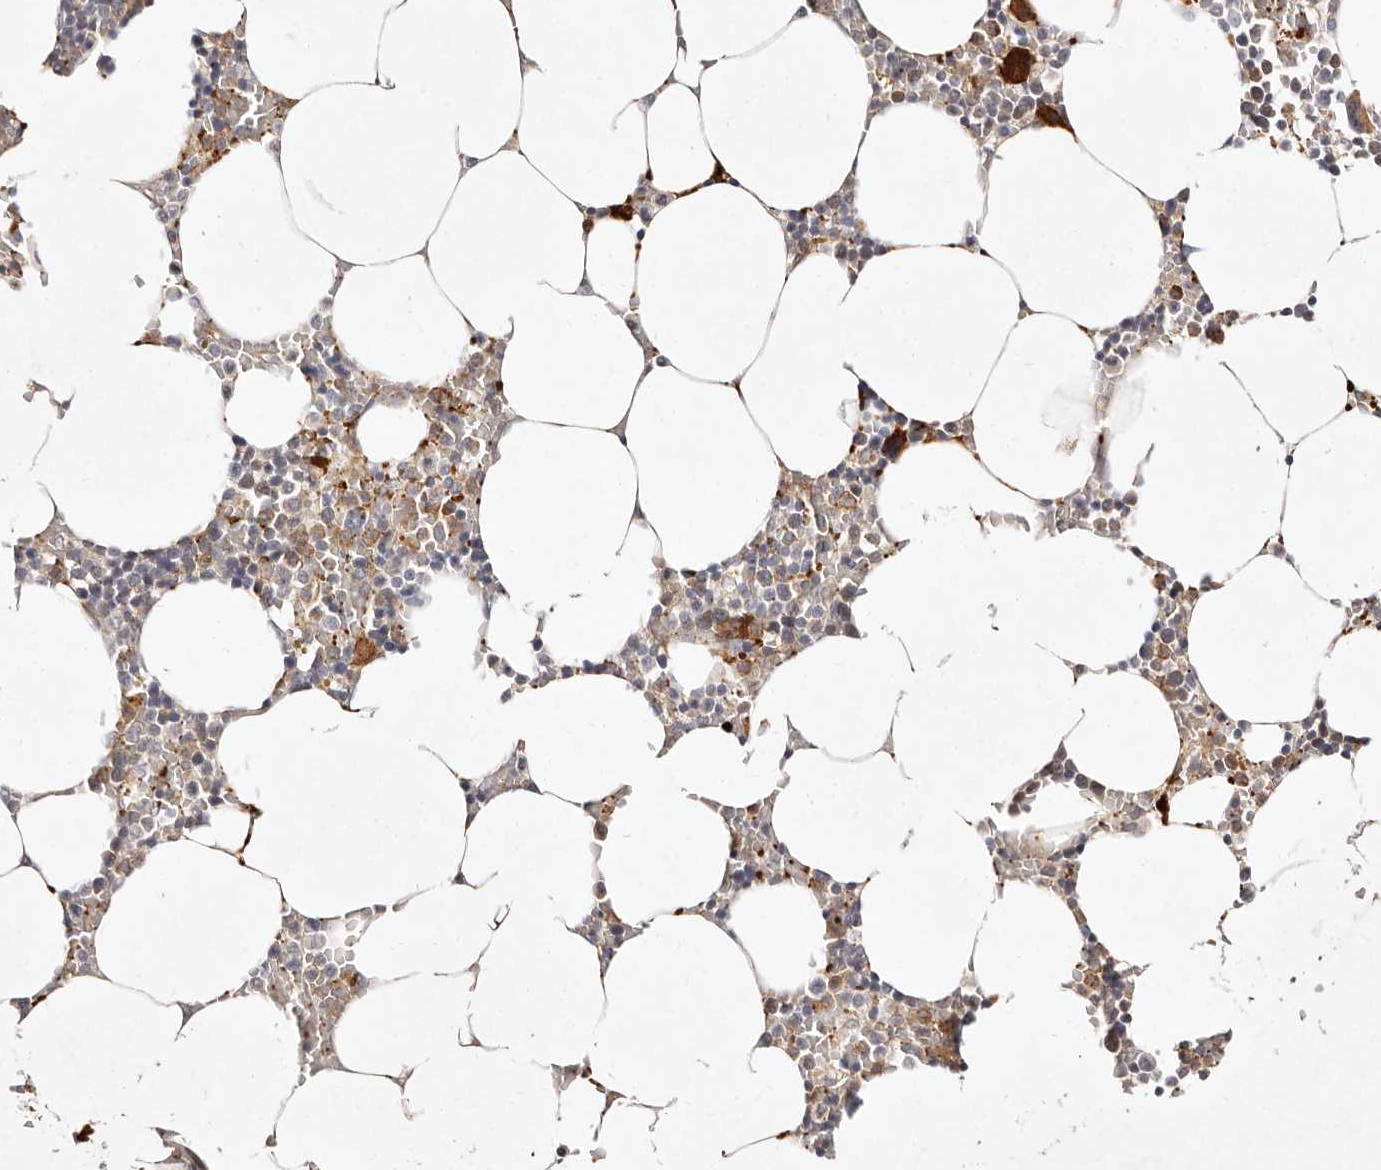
{"staining": {"intensity": "strong", "quantity": "<25%", "location": "cytoplasmic/membranous"}, "tissue": "bone marrow", "cell_type": "Hematopoietic cells", "image_type": "normal", "snomed": [{"axis": "morphology", "description": "Normal tissue, NOS"}, {"axis": "topography", "description": "Bone marrow"}], "caption": "Immunohistochemistry (DAB) staining of normal bone marrow exhibits strong cytoplasmic/membranous protein expression in about <25% of hematopoietic cells. The staining is performed using DAB (3,3'-diaminobenzidine) brown chromogen to label protein expression. The nuclei are counter-stained blue using hematoxylin.", "gene": "MTMR11", "patient": {"sex": "male", "age": 70}}